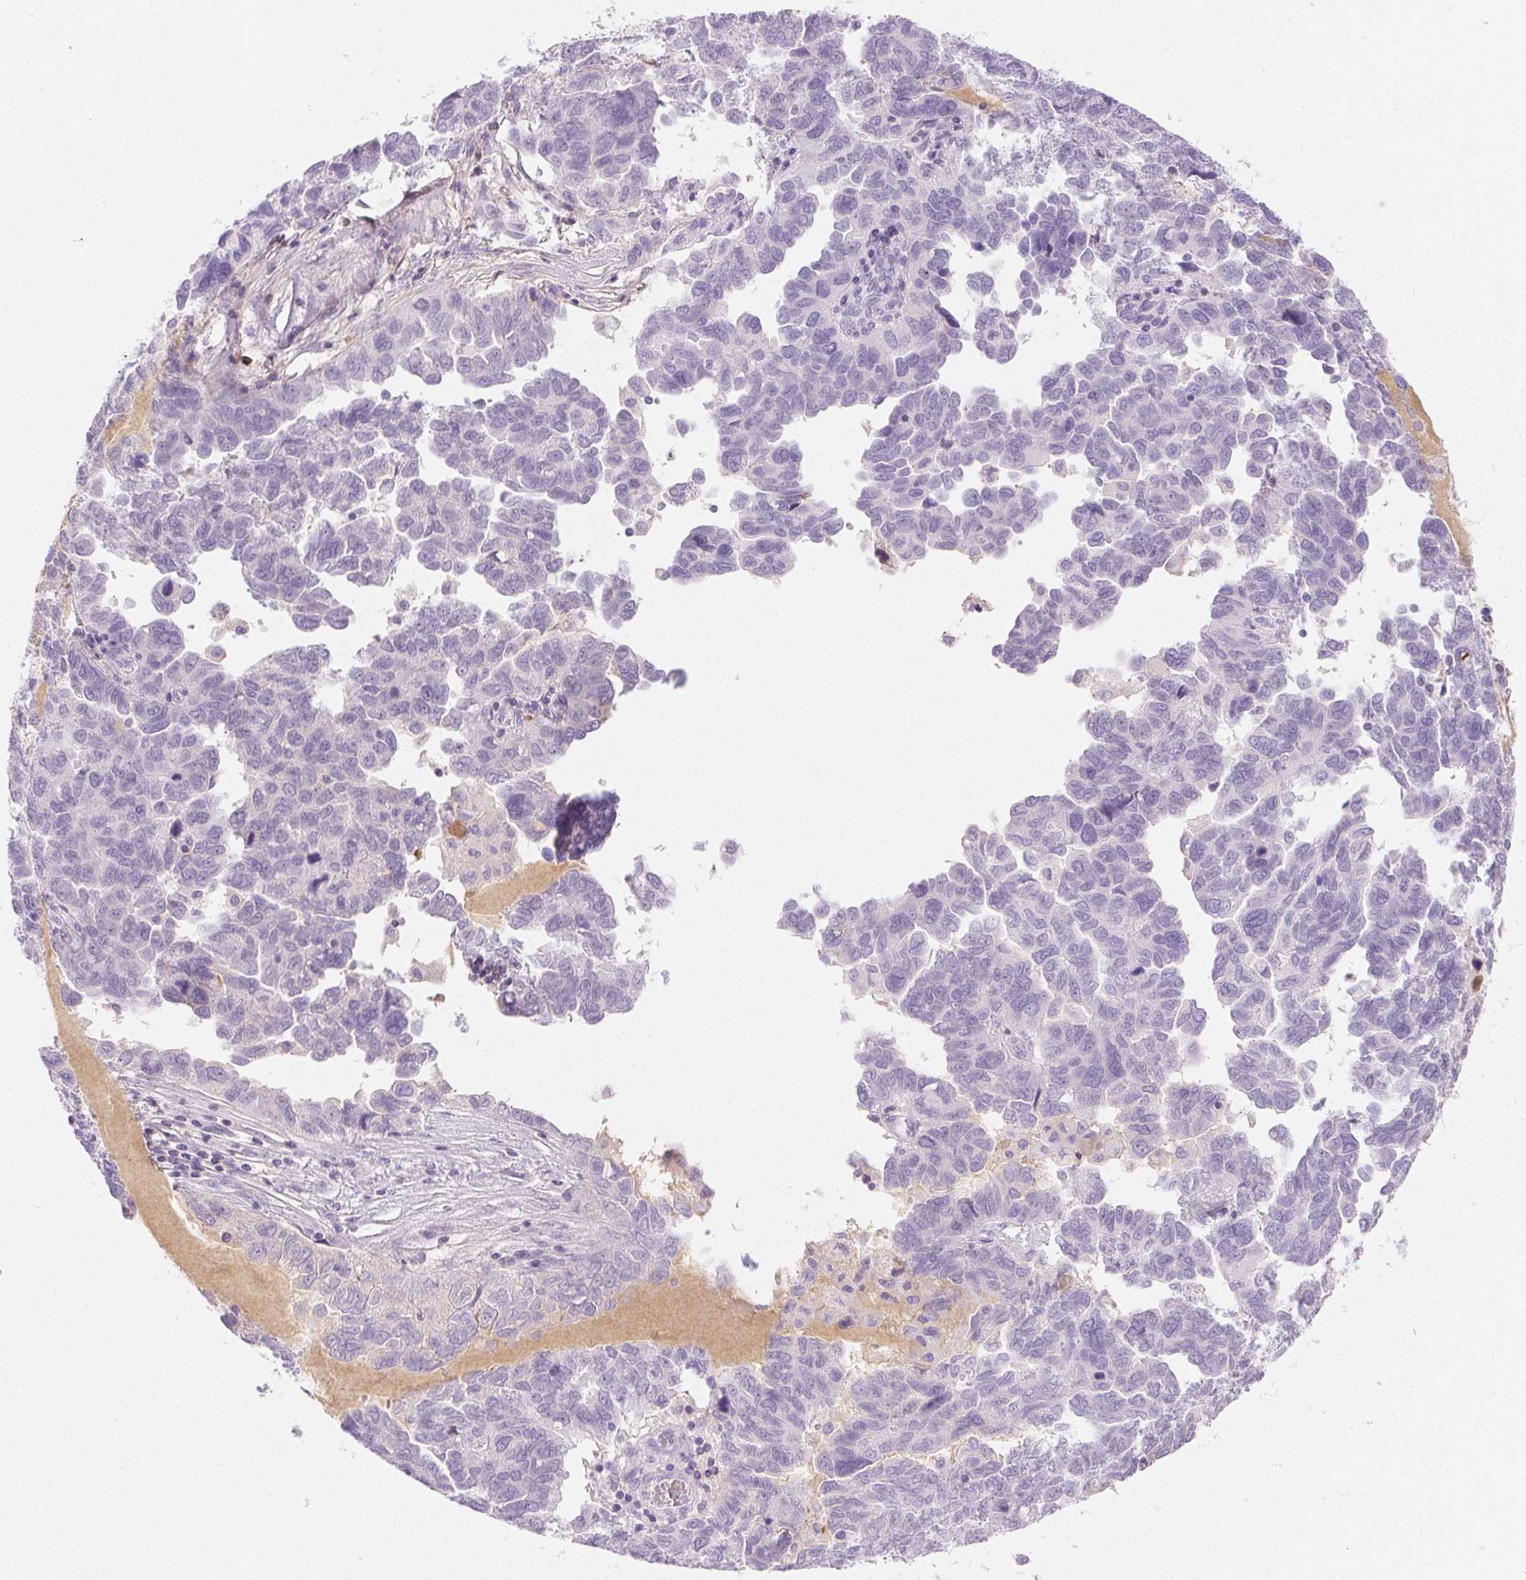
{"staining": {"intensity": "negative", "quantity": "none", "location": "none"}, "tissue": "ovarian cancer", "cell_type": "Tumor cells", "image_type": "cancer", "snomed": [{"axis": "morphology", "description": "Cystadenocarcinoma, serous, NOS"}, {"axis": "topography", "description": "Ovary"}], "caption": "Tumor cells show no significant protein expression in ovarian cancer (serous cystadenocarcinoma).", "gene": "FGA", "patient": {"sex": "female", "age": 64}}